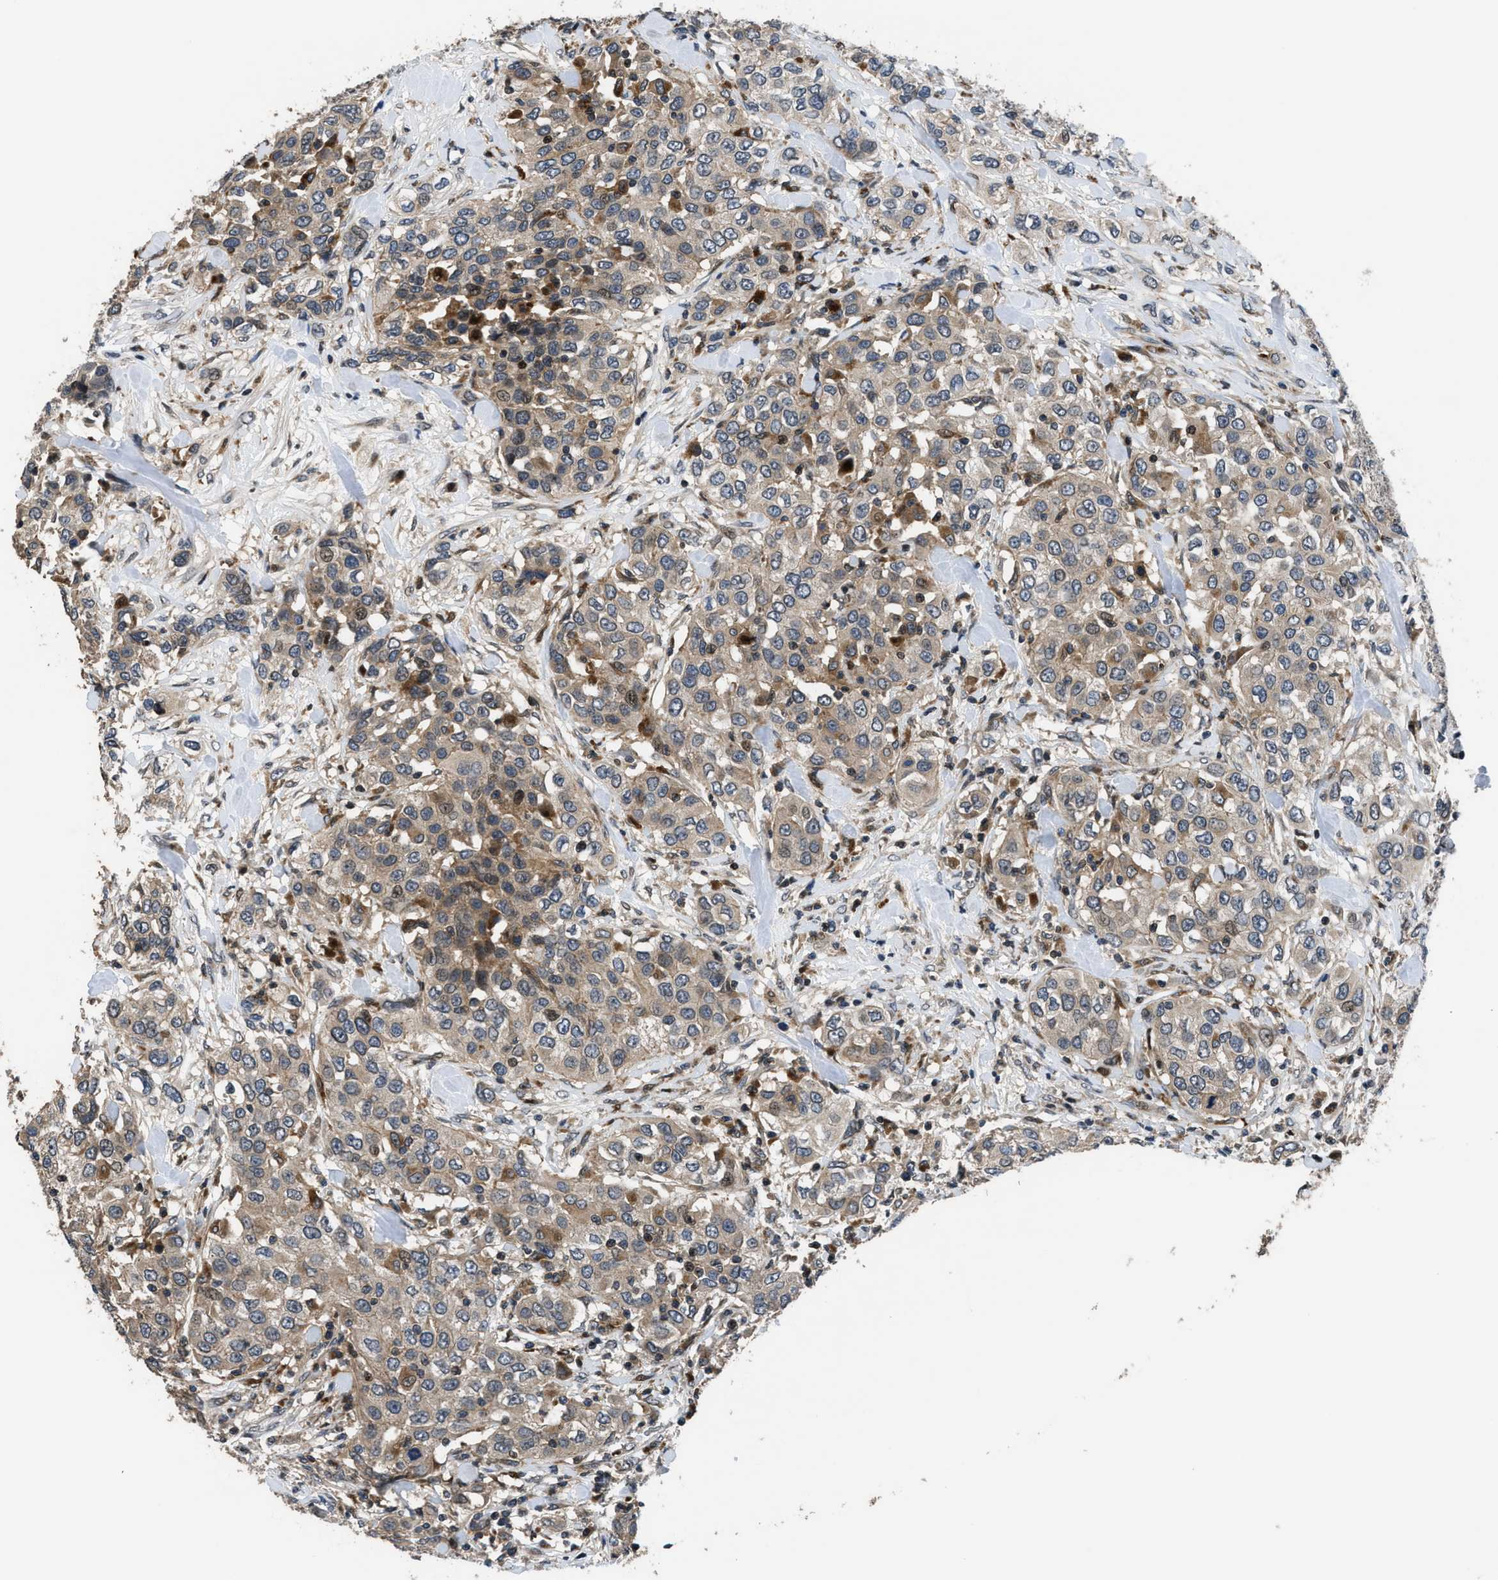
{"staining": {"intensity": "weak", "quantity": ">75%", "location": "cytoplasmic/membranous"}, "tissue": "urothelial cancer", "cell_type": "Tumor cells", "image_type": "cancer", "snomed": [{"axis": "morphology", "description": "Urothelial carcinoma, High grade"}, {"axis": "topography", "description": "Urinary bladder"}], "caption": "Immunohistochemical staining of urothelial carcinoma (high-grade) reveals weak cytoplasmic/membranous protein positivity in approximately >75% of tumor cells.", "gene": "CTBS", "patient": {"sex": "female", "age": 80}}